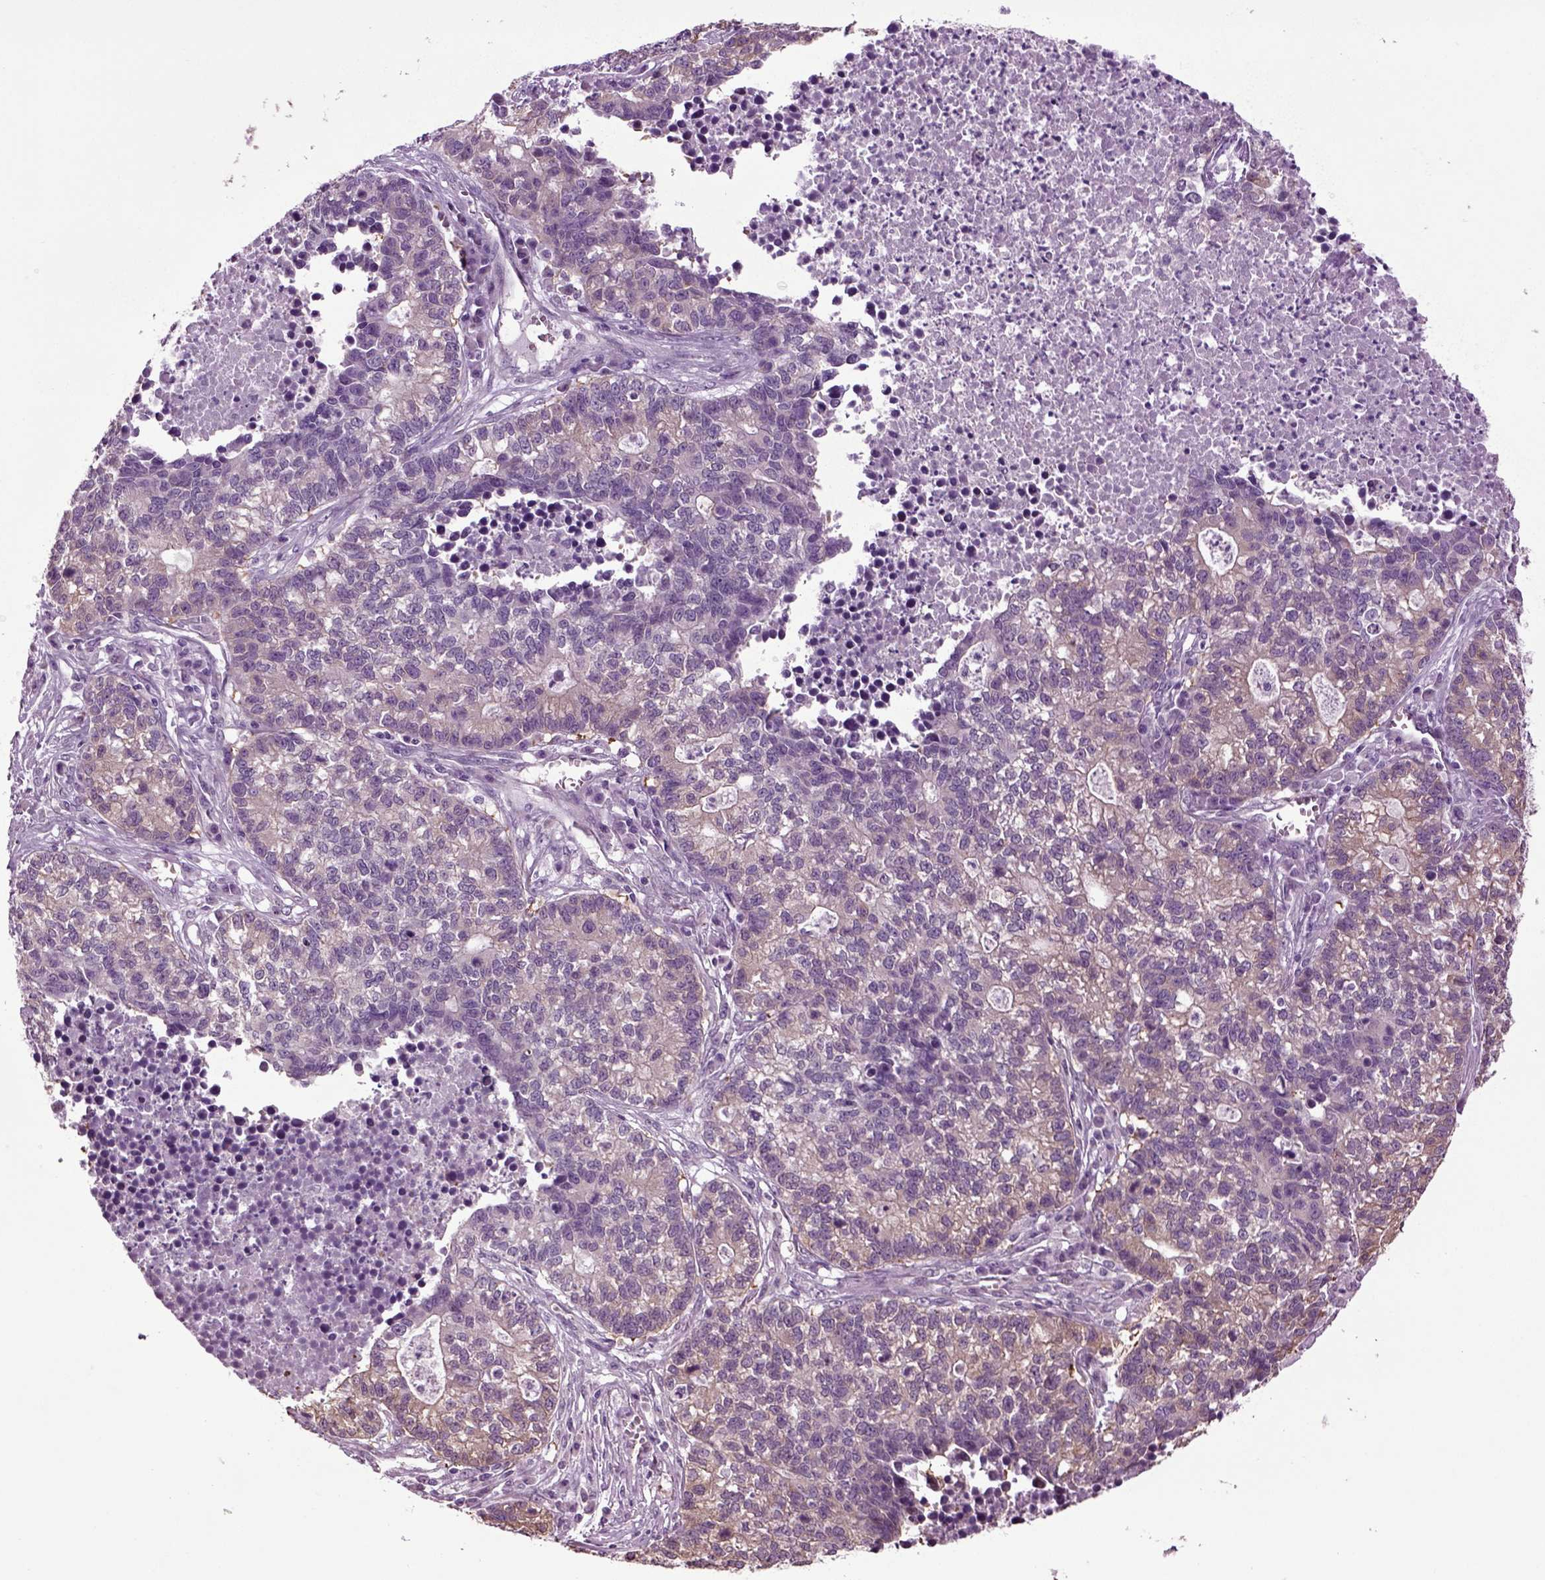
{"staining": {"intensity": "weak", "quantity": ">75%", "location": "cytoplasmic/membranous"}, "tissue": "lung cancer", "cell_type": "Tumor cells", "image_type": "cancer", "snomed": [{"axis": "morphology", "description": "Adenocarcinoma, NOS"}, {"axis": "topography", "description": "Lung"}], "caption": "Human adenocarcinoma (lung) stained with a brown dye demonstrates weak cytoplasmic/membranous positive positivity in about >75% of tumor cells.", "gene": "PLCH2", "patient": {"sex": "male", "age": 57}}